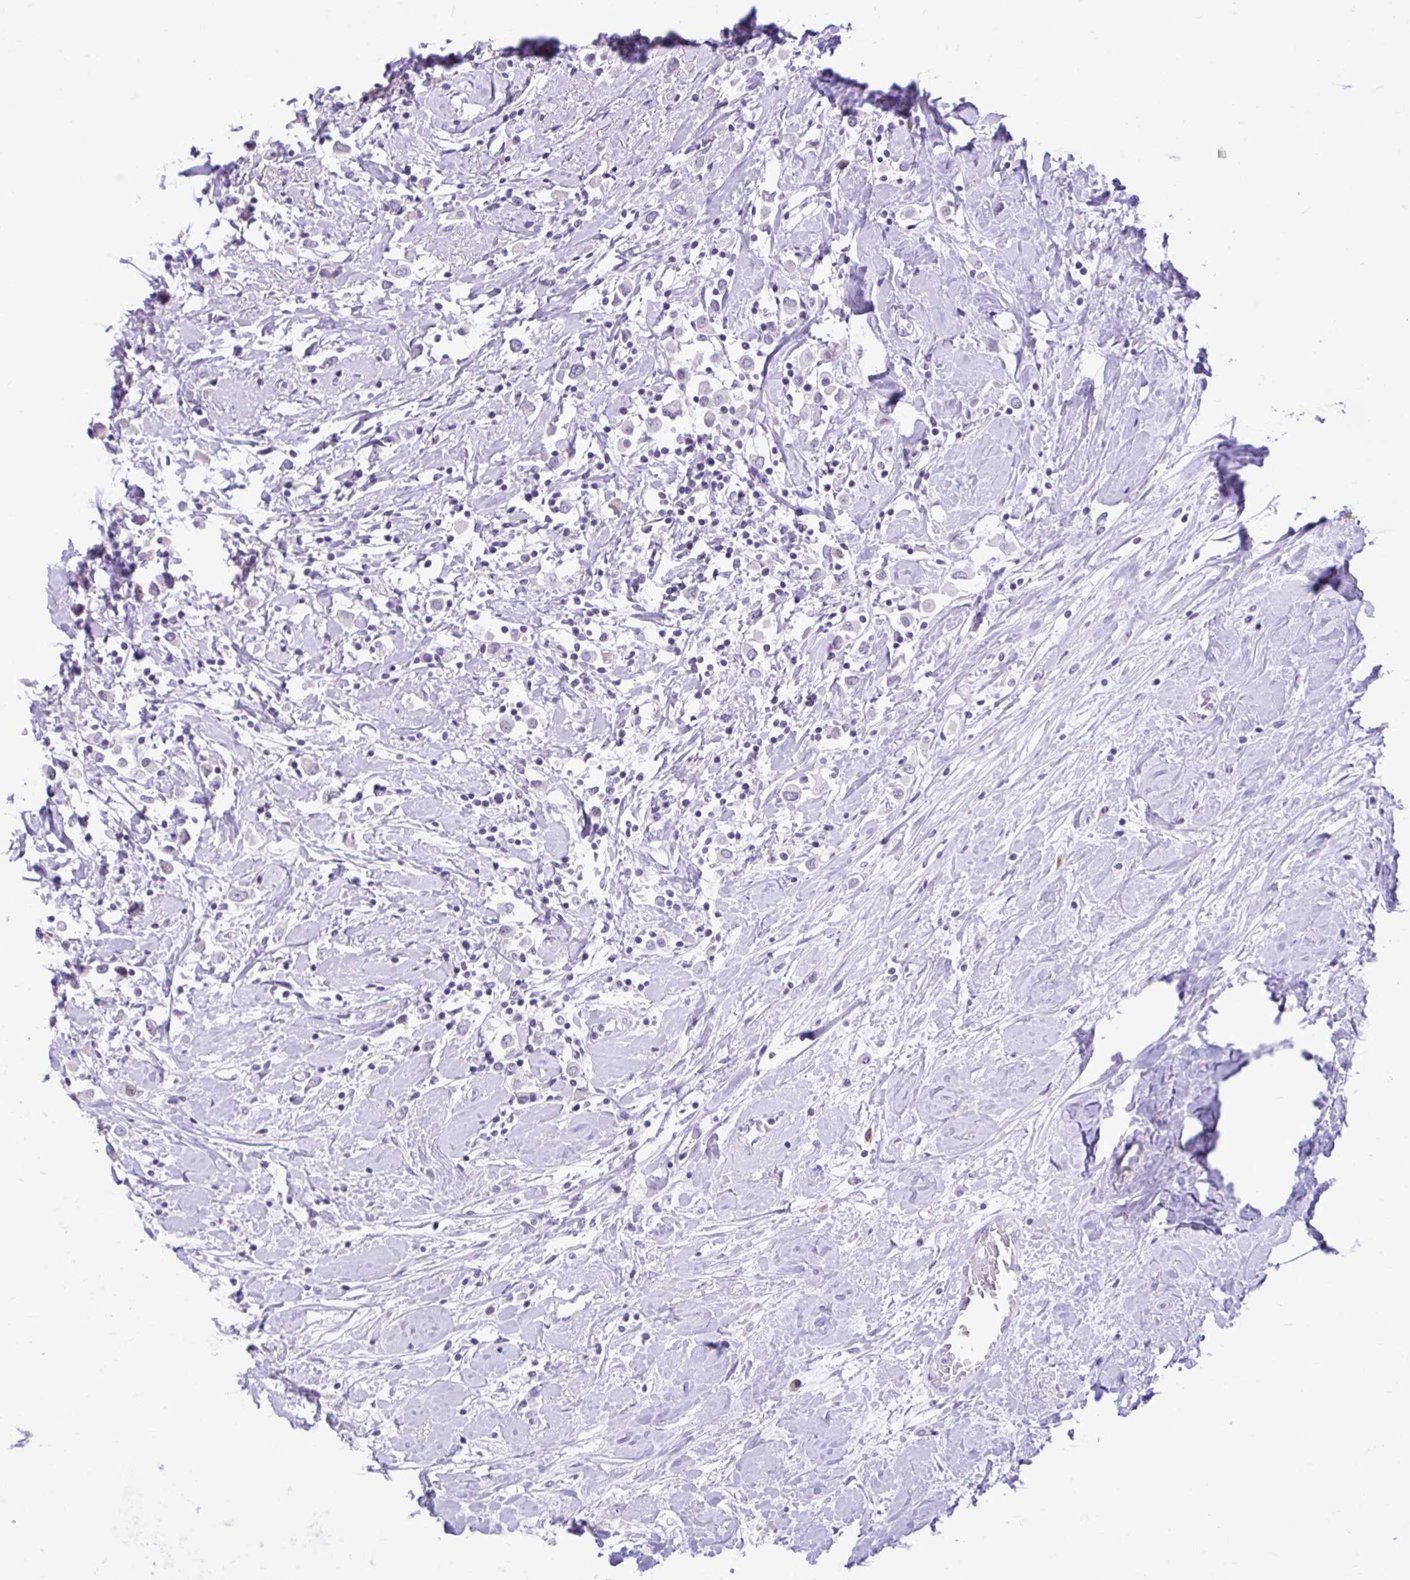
{"staining": {"intensity": "negative", "quantity": "none", "location": "none"}, "tissue": "breast cancer", "cell_type": "Tumor cells", "image_type": "cancer", "snomed": [{"axis": "morphology", "description": "Duct carcinoma"}, {"axis": "topography", "description": "Breast"}], "caption": "The histopathology image displays no significant expression in tumor cells of invasive ductal carcinoma (breast).", "gene": "FAM153A", "patient": {"sex": "female", "age": 61}}